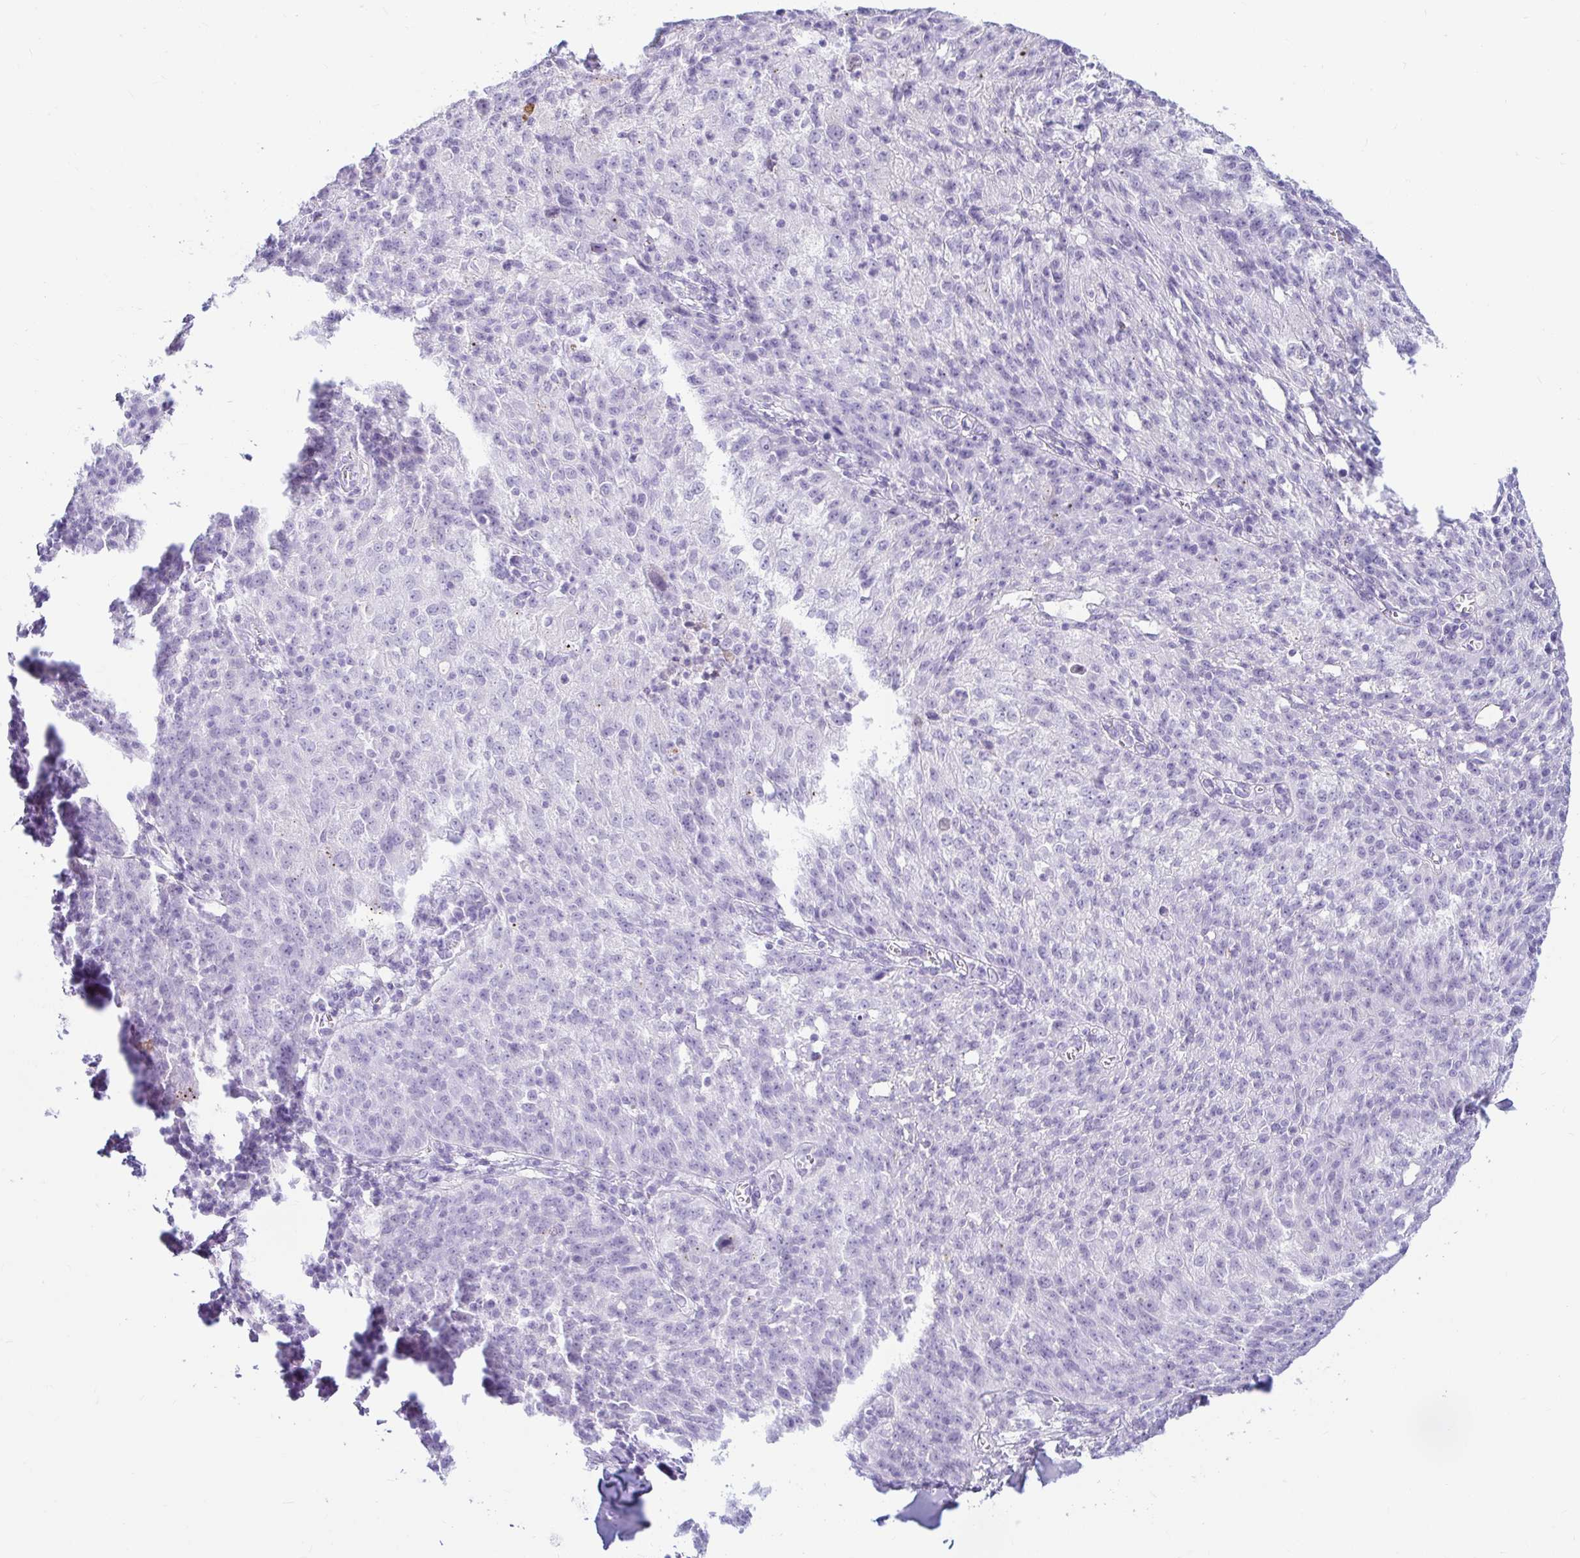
{"staining": {"intensity": "negative", "quantity": "none", "location": "none"}, "tissue": "lung cancer", "cell_type": "Tumor cells", "image_type": "cancer", "snomed": [{"axis": "morphology", "description": "Squamous cell carcinoma, NOS"}, {"axis": "morphology", "description": "Squamous cell carcinoma, metastatic, NOS"}, {"axis": "topography", "description": "Bronchus"}, {"axis": "topography", "description": "Lung"}], "caption": "Tumor cells are negative for protein expression in human metastatic squamous cell carcinoma (lung). (Immunohistochemistry (ihc), brightfield microscopy, high magnification).", "gene": "ERICH6", "patient": {"sex": "male", "age": 62}}